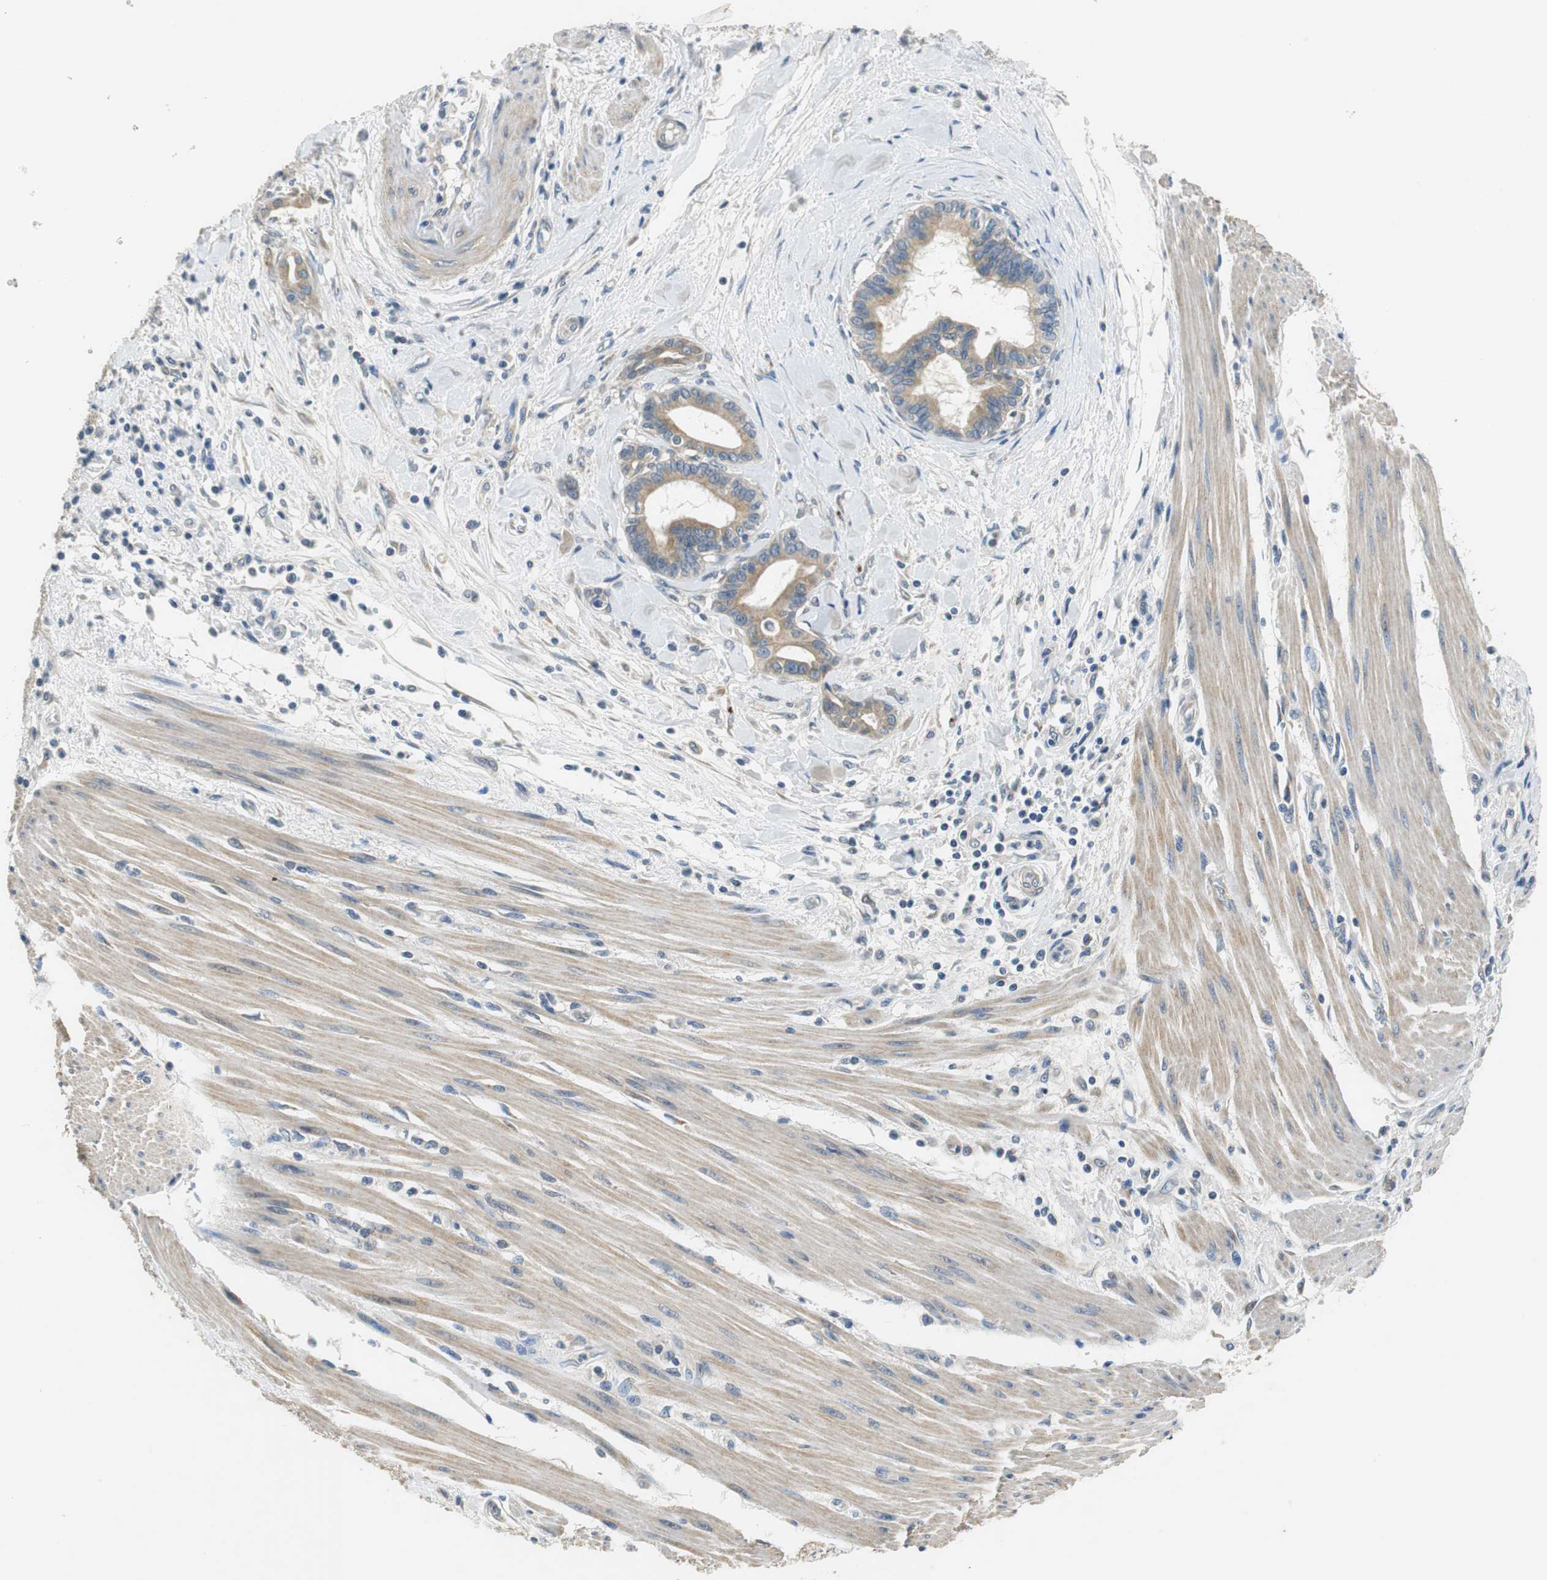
{"staining": {"intensity": "moderate", "quantity": ">75%", "location": "cytoplasmic/membranous"}, "tissue": "pancreatic cancer", "cell_type": "Tumor cells", "image_type": "cancer", "snomed": [{"axis": "morphology", "description": "Adenocarcinoma, NOS"}, {"axis": "topography", "description": "Pancreas"}], "caption": "Immunohistochemistry of human pancreatic cancer (adenocarcinoma) demonstrates medium levels of moderate cytoplasmic/membranous staining in approximately >75% of tumor cells.", "gene": "FADS2", "patient": {"sex": "female", "age": 64}}